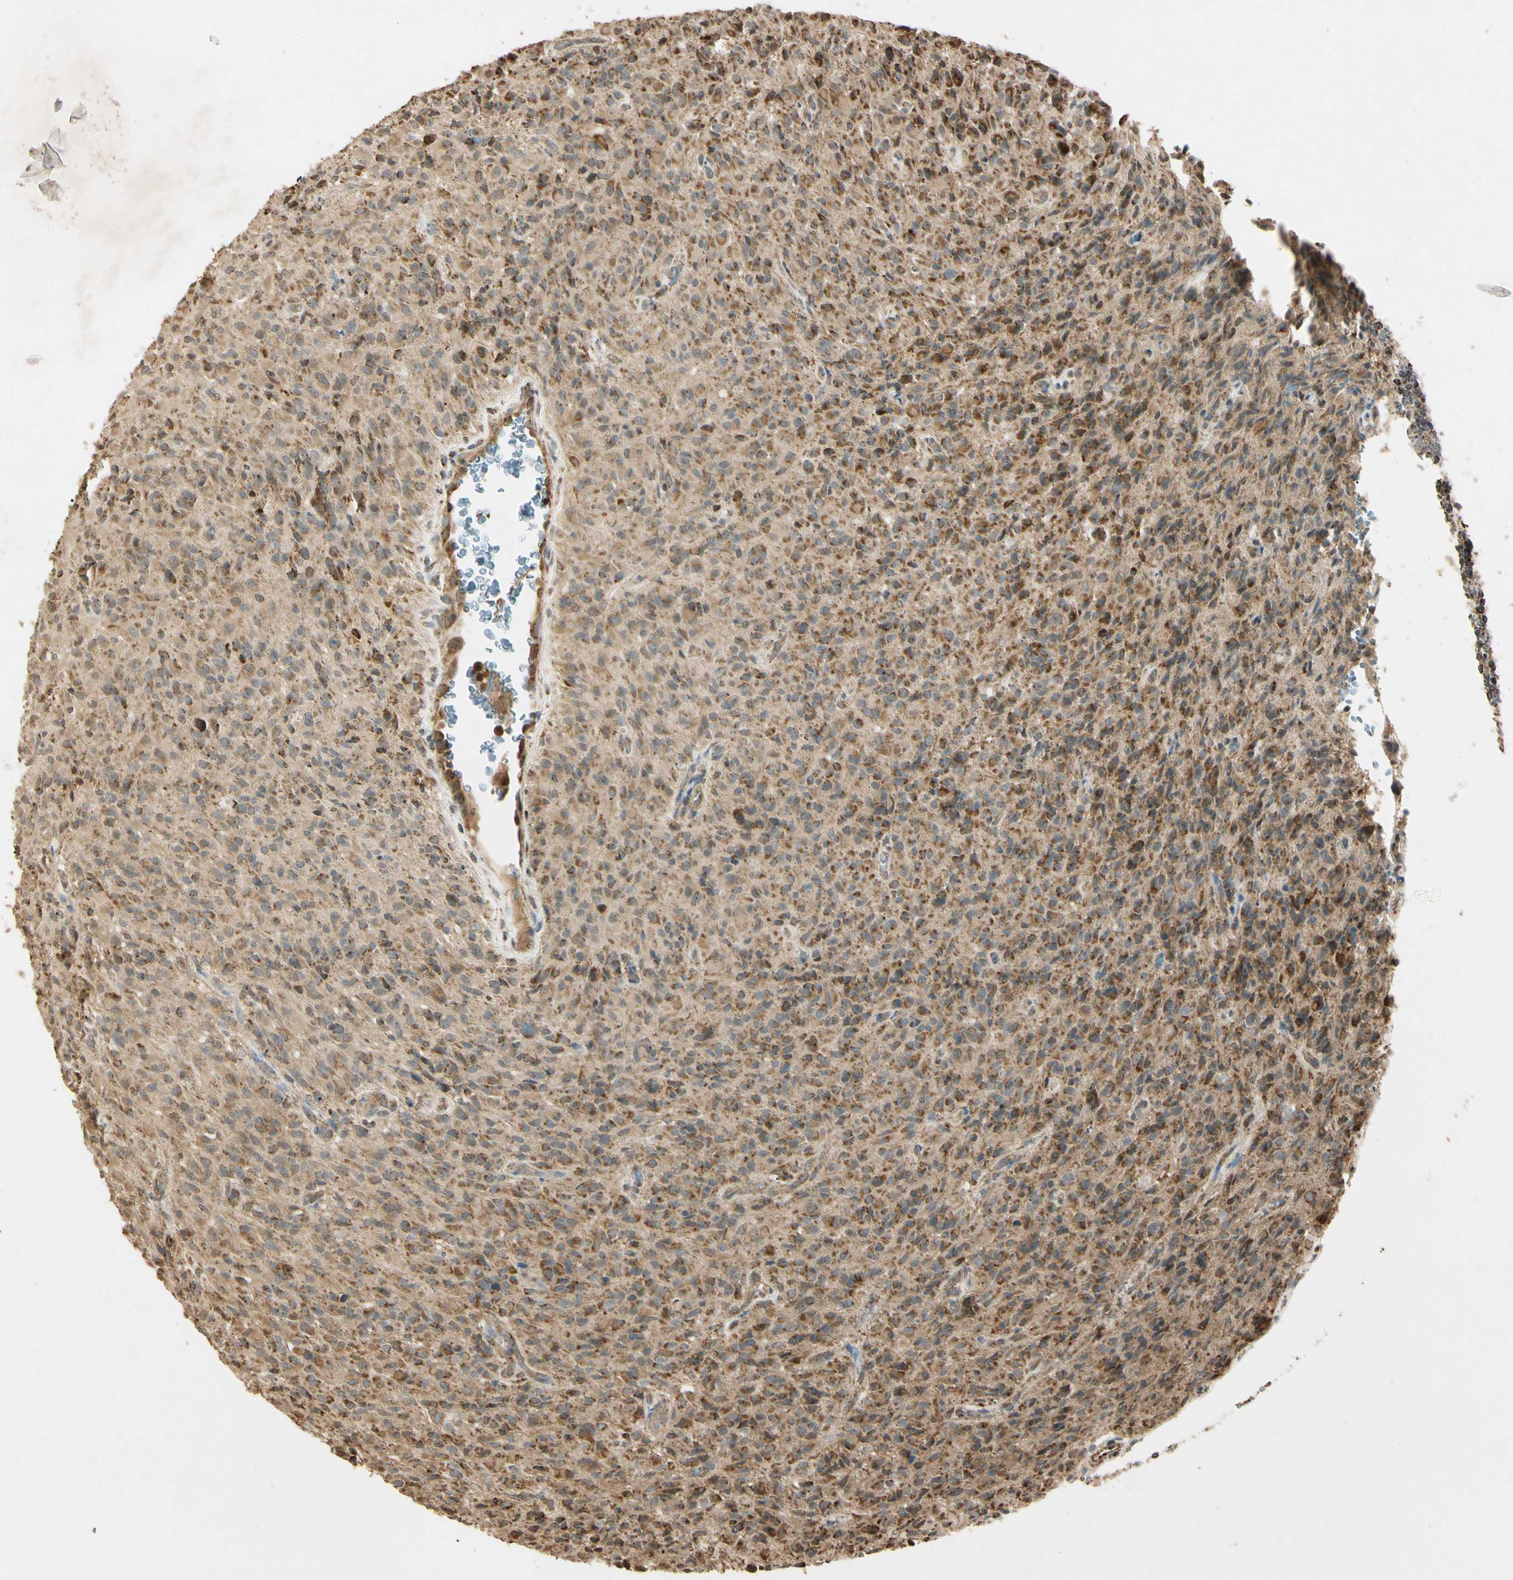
{"staining": {"intensity": "weak", "quantity": ">75%", "location": "cytoplasmic/membranous"}, "tissue": "glioma", "cell_type": "Tumor cells", "image_type": "cancer", "snomed": [{"axis": "morphology", "description": "Glioma, malignant, High grade"}, {"axis": "topography", "description": "Brain"}], "caption": "Immunohistochemical staining of glioma displays low levels of weak cytoplasmic/membranous protein staining in about >75% of tumor cells. The protein is shown in brown color, while the nuclei are stained blue.", "gene": "PRDX5", "patient": {"sex": "male", "age": 71}}